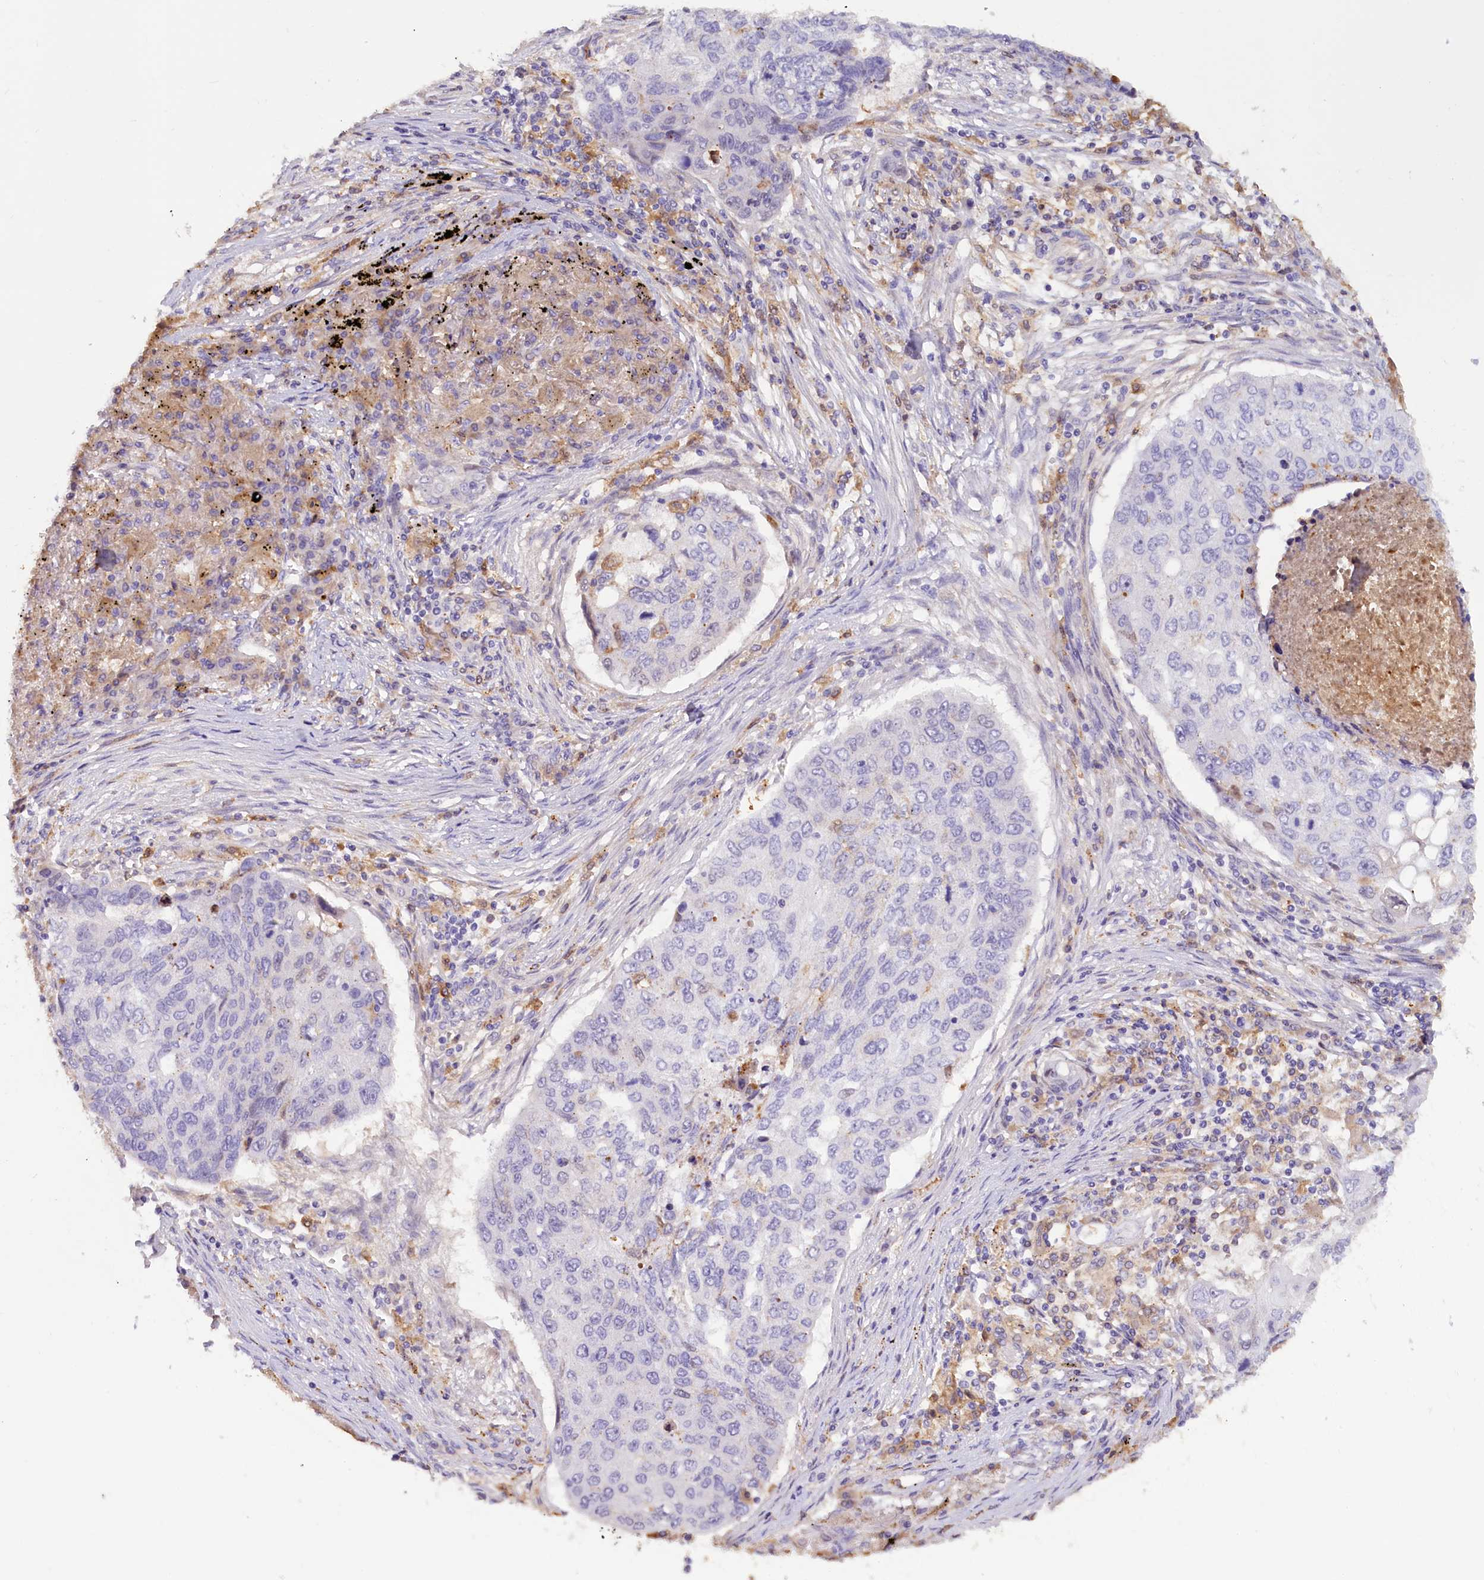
{"staining": {"intensity": "negative", "quantity": "none", "location": "none"}, "tissue": "lung cancer", "cell_type": "Tumor cells", "image_type": "cancer", "snomed": [{"axis": "morphology", "description": "Squamous cell carcinoma, NOS"}, {"axis": "topography", "description": "Lung"}], "caption": "Tumor cells show no significant staining in lung squamous cell carcinoma.", "gene": "FAM149B1", "patient": {"sex": "female", "age": 63}}